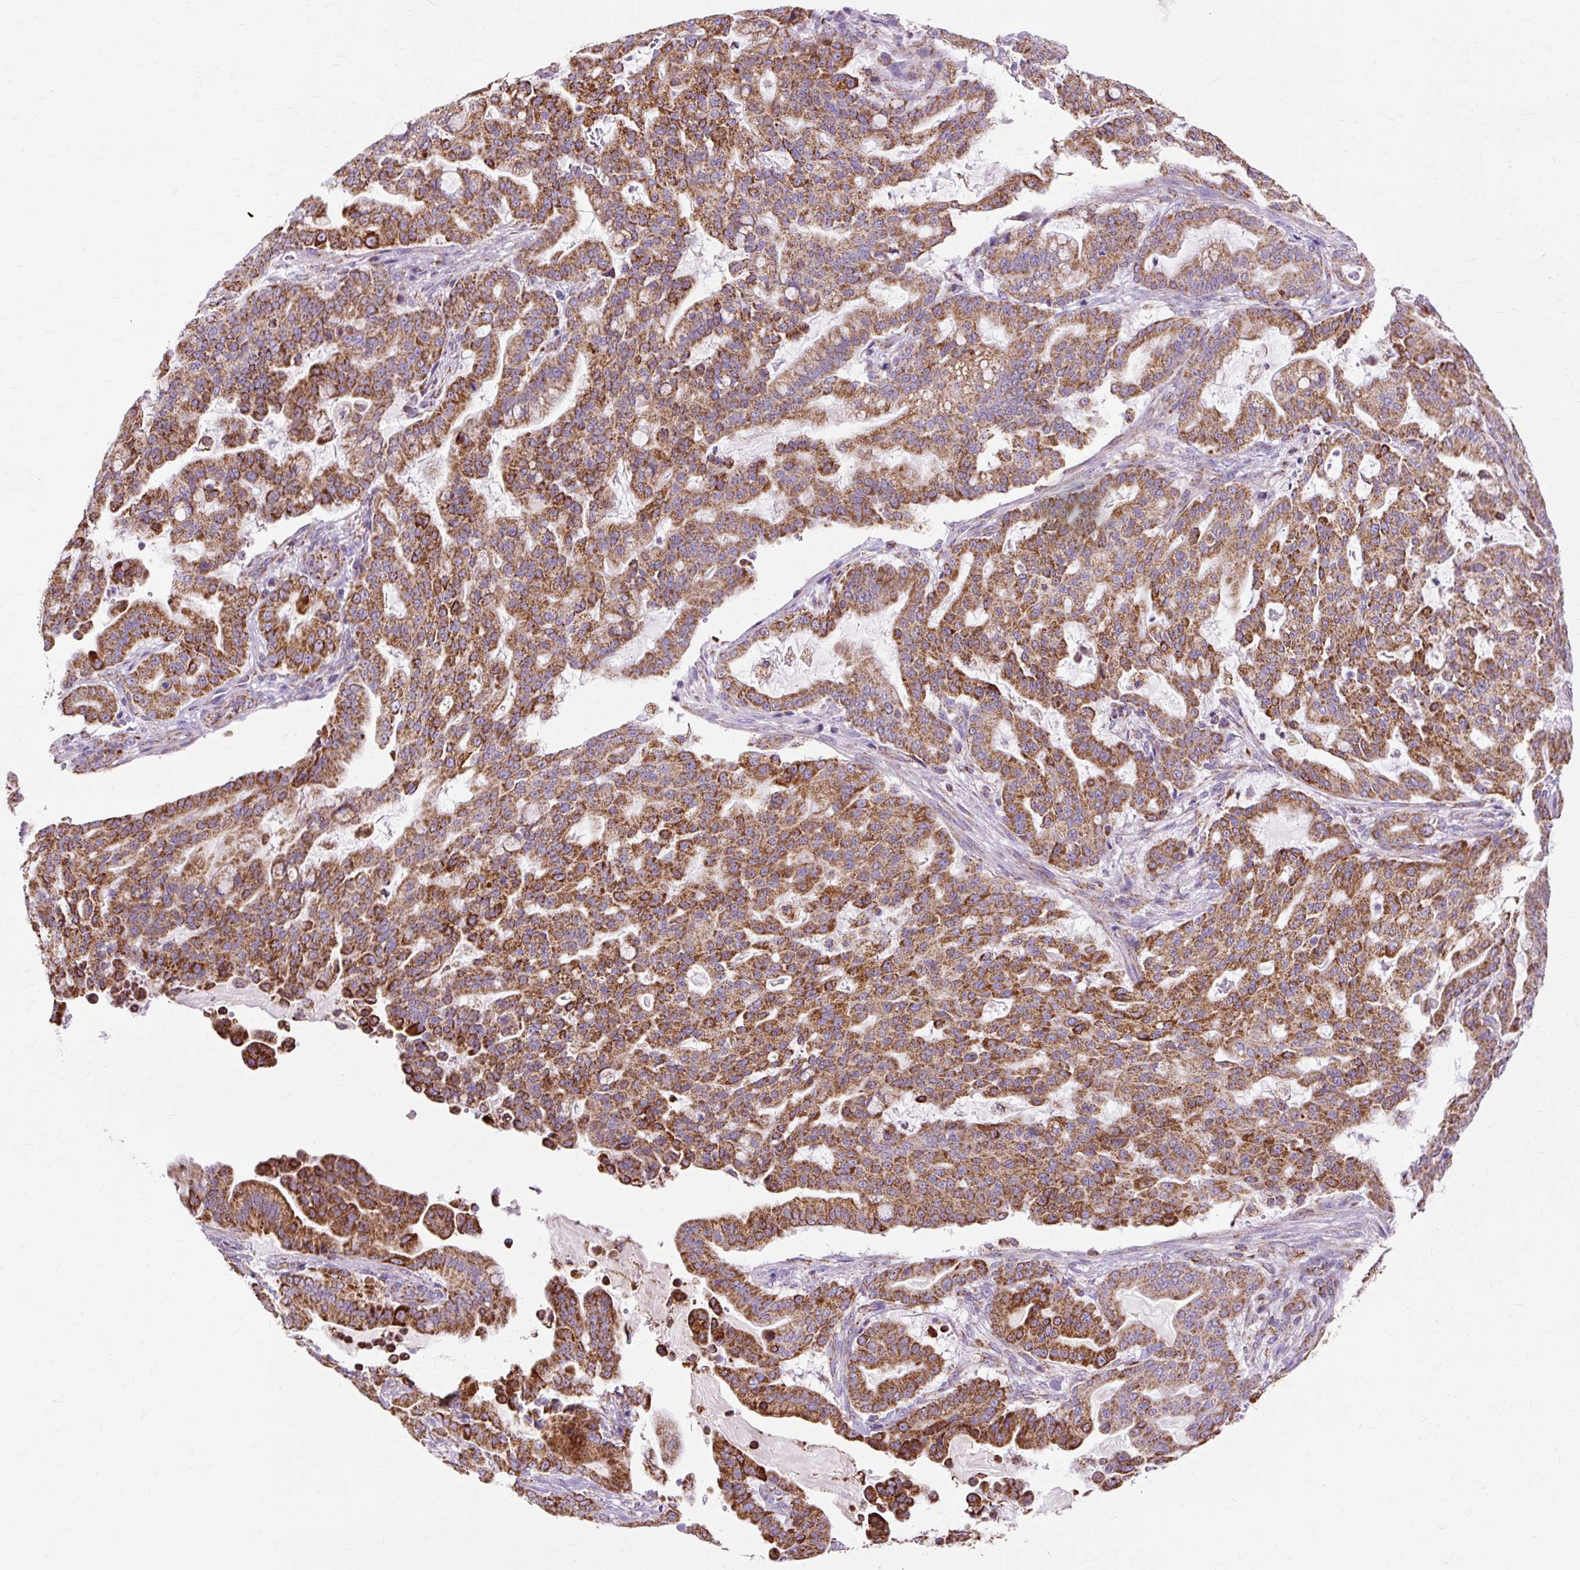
{"staining": {"intensity": "strong", "quantity": ">75%", "location": "cytoplasmic/membranous"}, "tissue": "pancreatic cancer", "cell_type": "Tumor cells", "image_type": "cancer", "snomed": [{"axis": "morphology", "description": "Adenocarcinoma, NOS"}, {"axis": "topography", "description": "Pancreas"}], "caption": "Pancreatic cancer stained with a brown dye reveals strong cytoplasmic/membranous positive expression in about >75% of tumor cells.", "gene": "DLAT", "patient": {"sex": "male", "age": 63}}